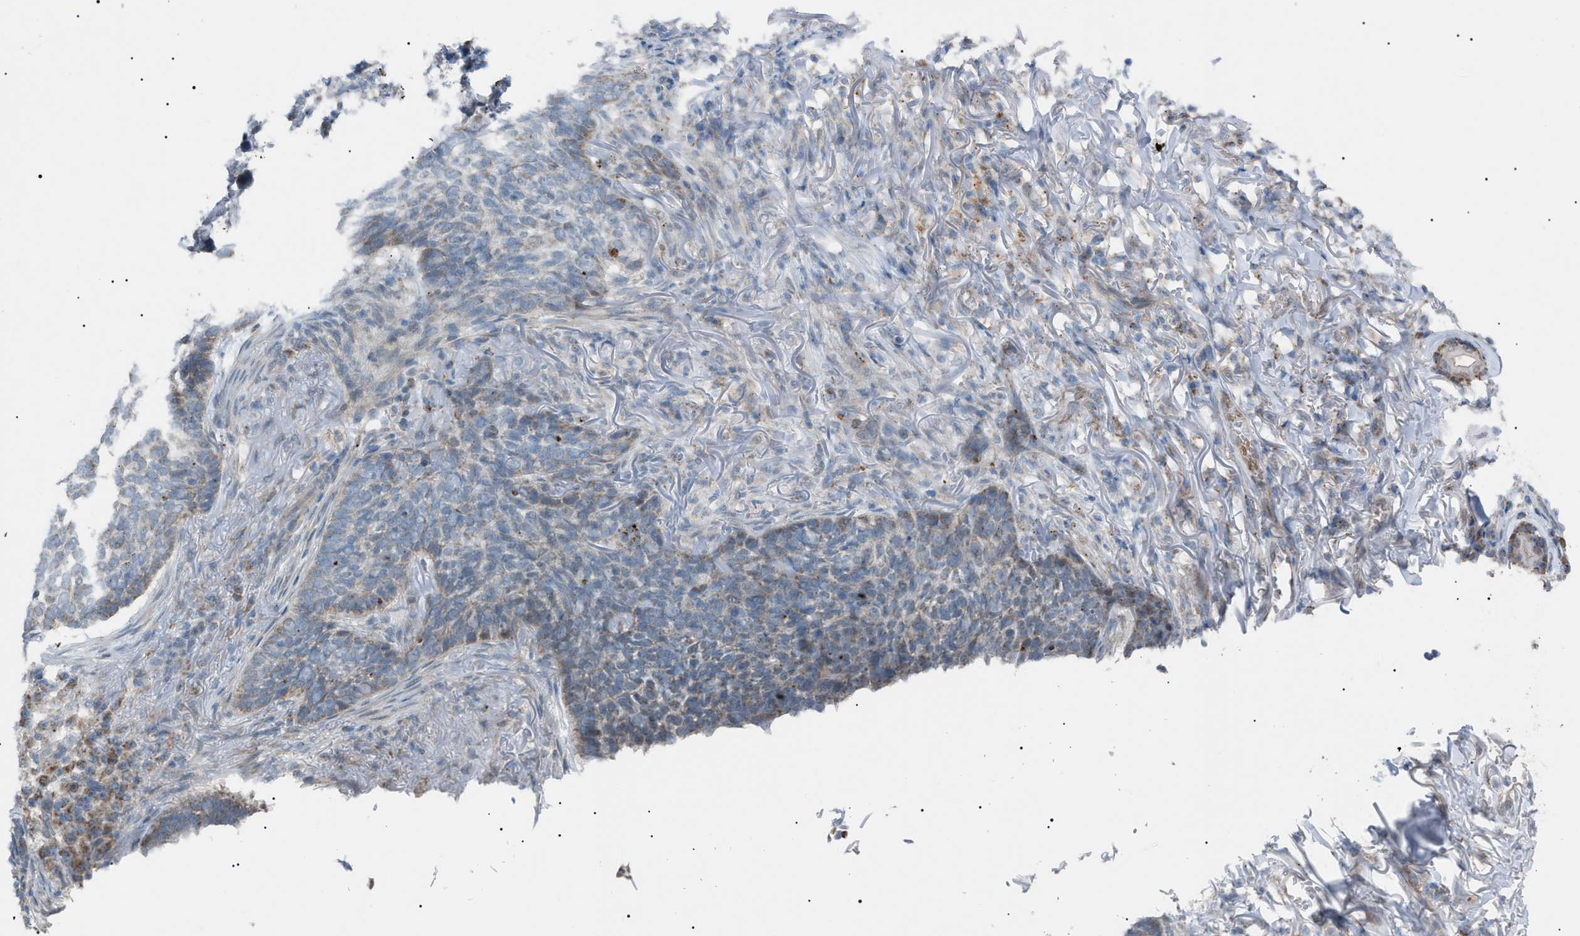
{"staining": {"intensity": "moderate", "quantity": "<25%", "location": "cytoplasmic/membranous"}, "tissue": "skin cancer", "cell_type": "Tumor cells", "image_type": "cancer", "snomed": [{"axis": "morphology", "description": "Basal cell carcinoma"}, {"axis": "topography", "description": "Skin"}], "caption": "Protein expression analysis of skin basal cell carcinoma reveals moderate cytoplasmic/membranous staining in approximately <25% of tumor cells.", "gene": "ZNF516", "patient": {"sex": "male", "age": 85}}